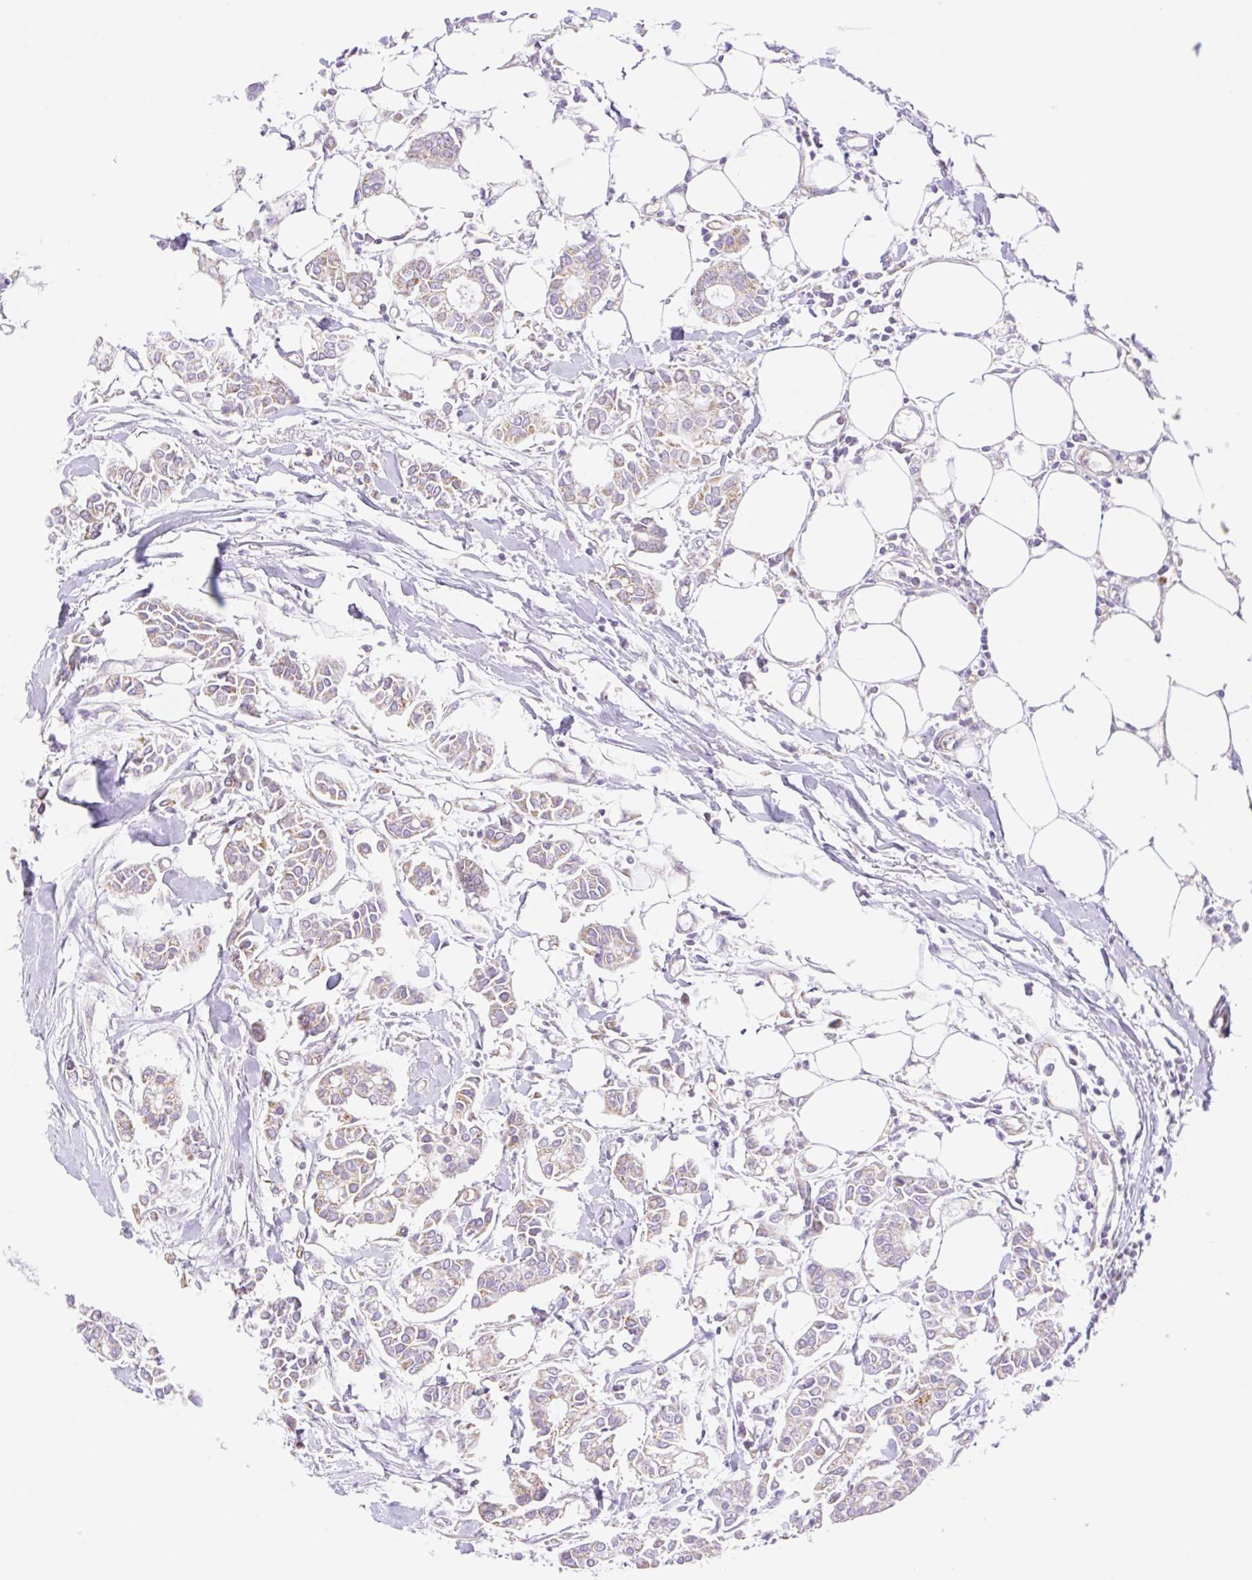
{"staining": {"intensity": "weak", "quantity": "<25%", "location": "cytoplasmic/membranous"}, "tissue": "breast cancer", "cell_type": "Tumor cells", "image_type": "cancer", "snomed": [{"axis": "morphology", "description": "Duct carcinoma"}, {"axis": "topography", "description": "Breast"}], "caption": "Tumor cells show no significant protein staining in breast cancer.", "gene": "ESAM", "patient": {"sex": "female", "age": 84}}